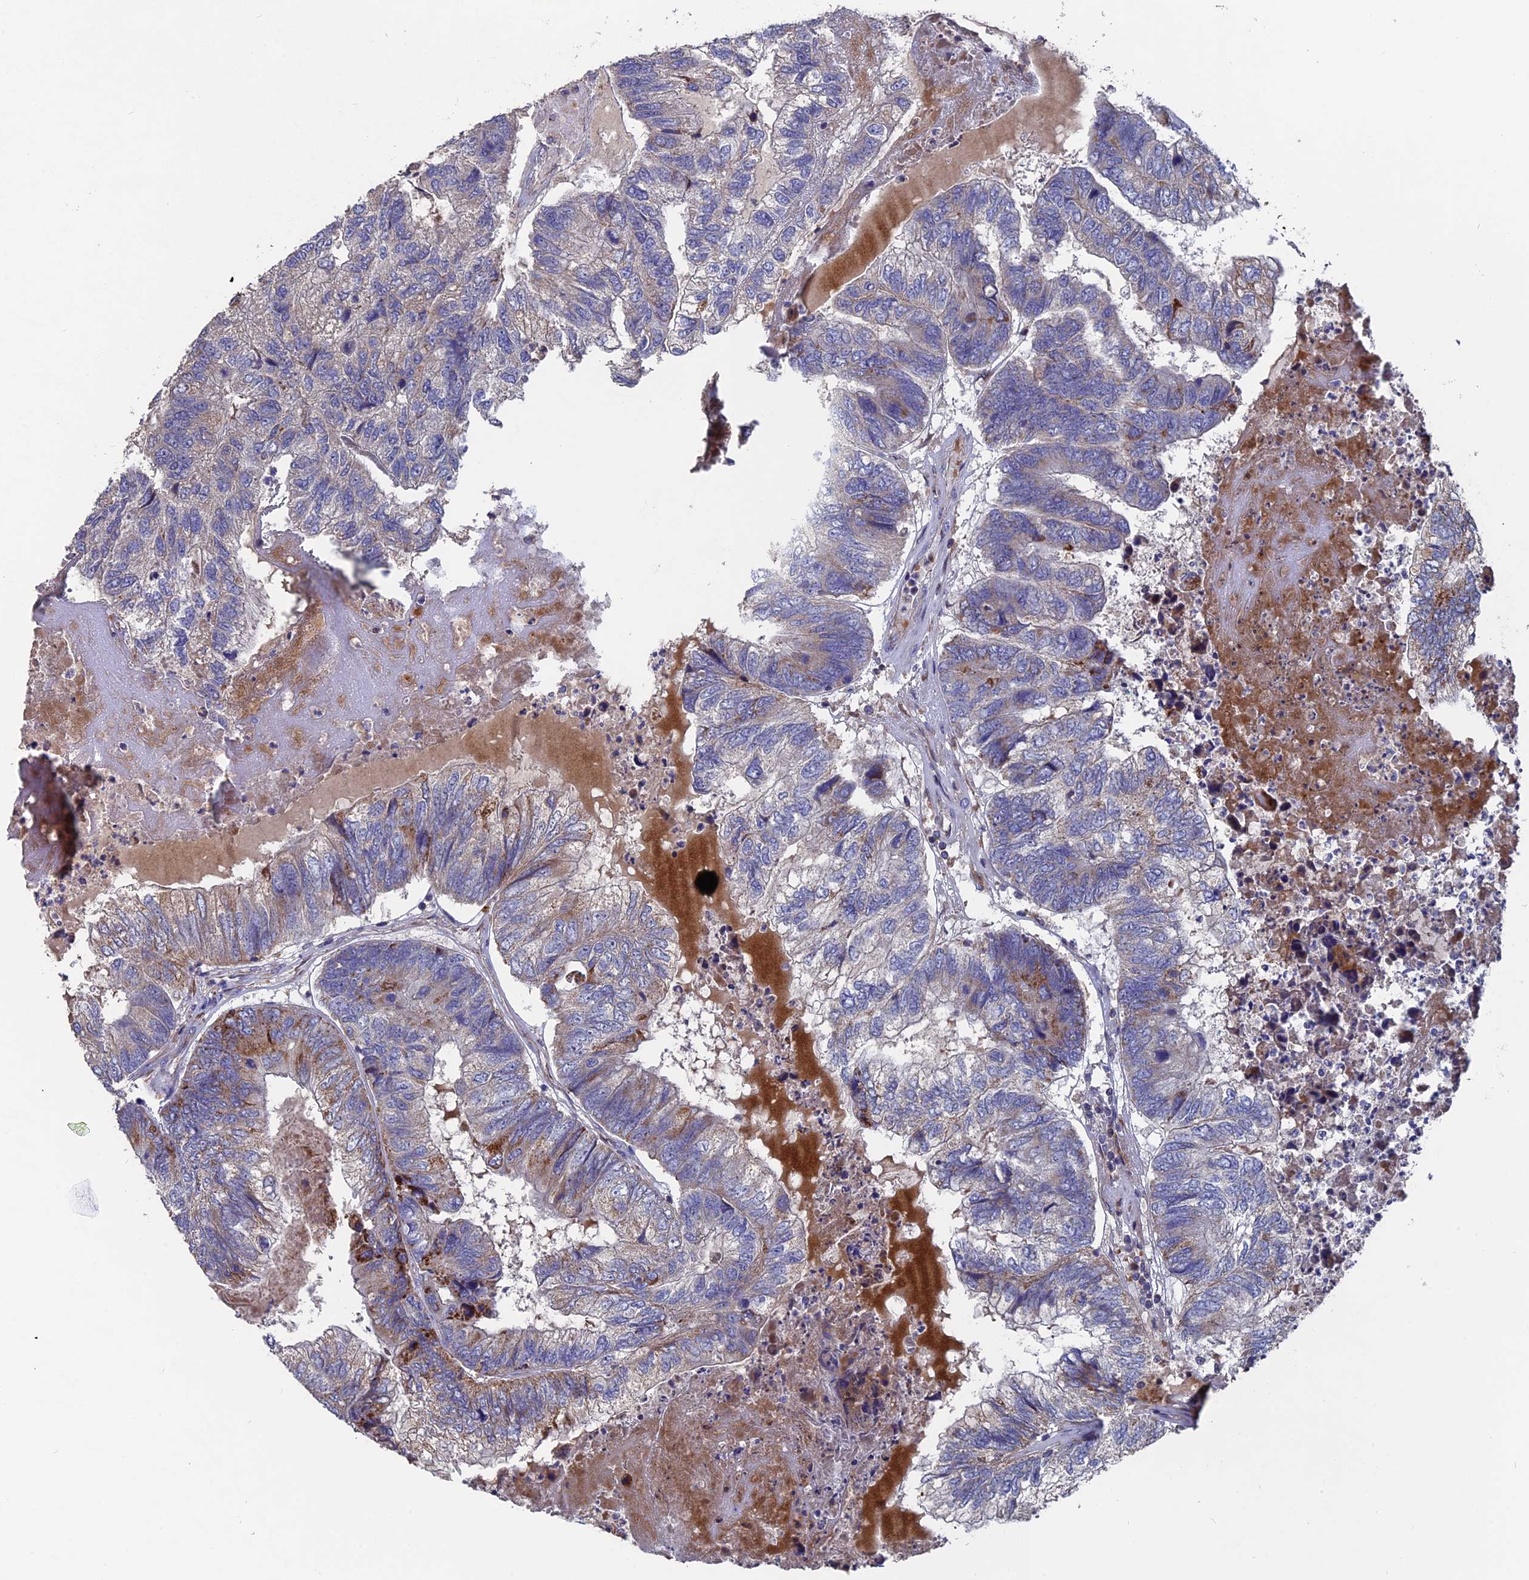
{"staining": {"intensity": "moderate", "quantity": "<25%", "location": "cytoplasmic/membranous"}, "tissue": "colorectal cancer", "cell_type": "Tumor cells", "image_type": "cancer", "snomed": [{"axis": "morphology", "description": "Adenocarcinoma, NOS"}, {"axis": "topography", "description": "Colon"}], "caption": "Immunohistochemical staining of human colorectal adenocarcinoma exhibits low levels of moderate cytoplasmic/membranous protein expression in about <25% of tumor cells.", "gene": "TGFA", "patient": {"sex": "female", "age": 67}}